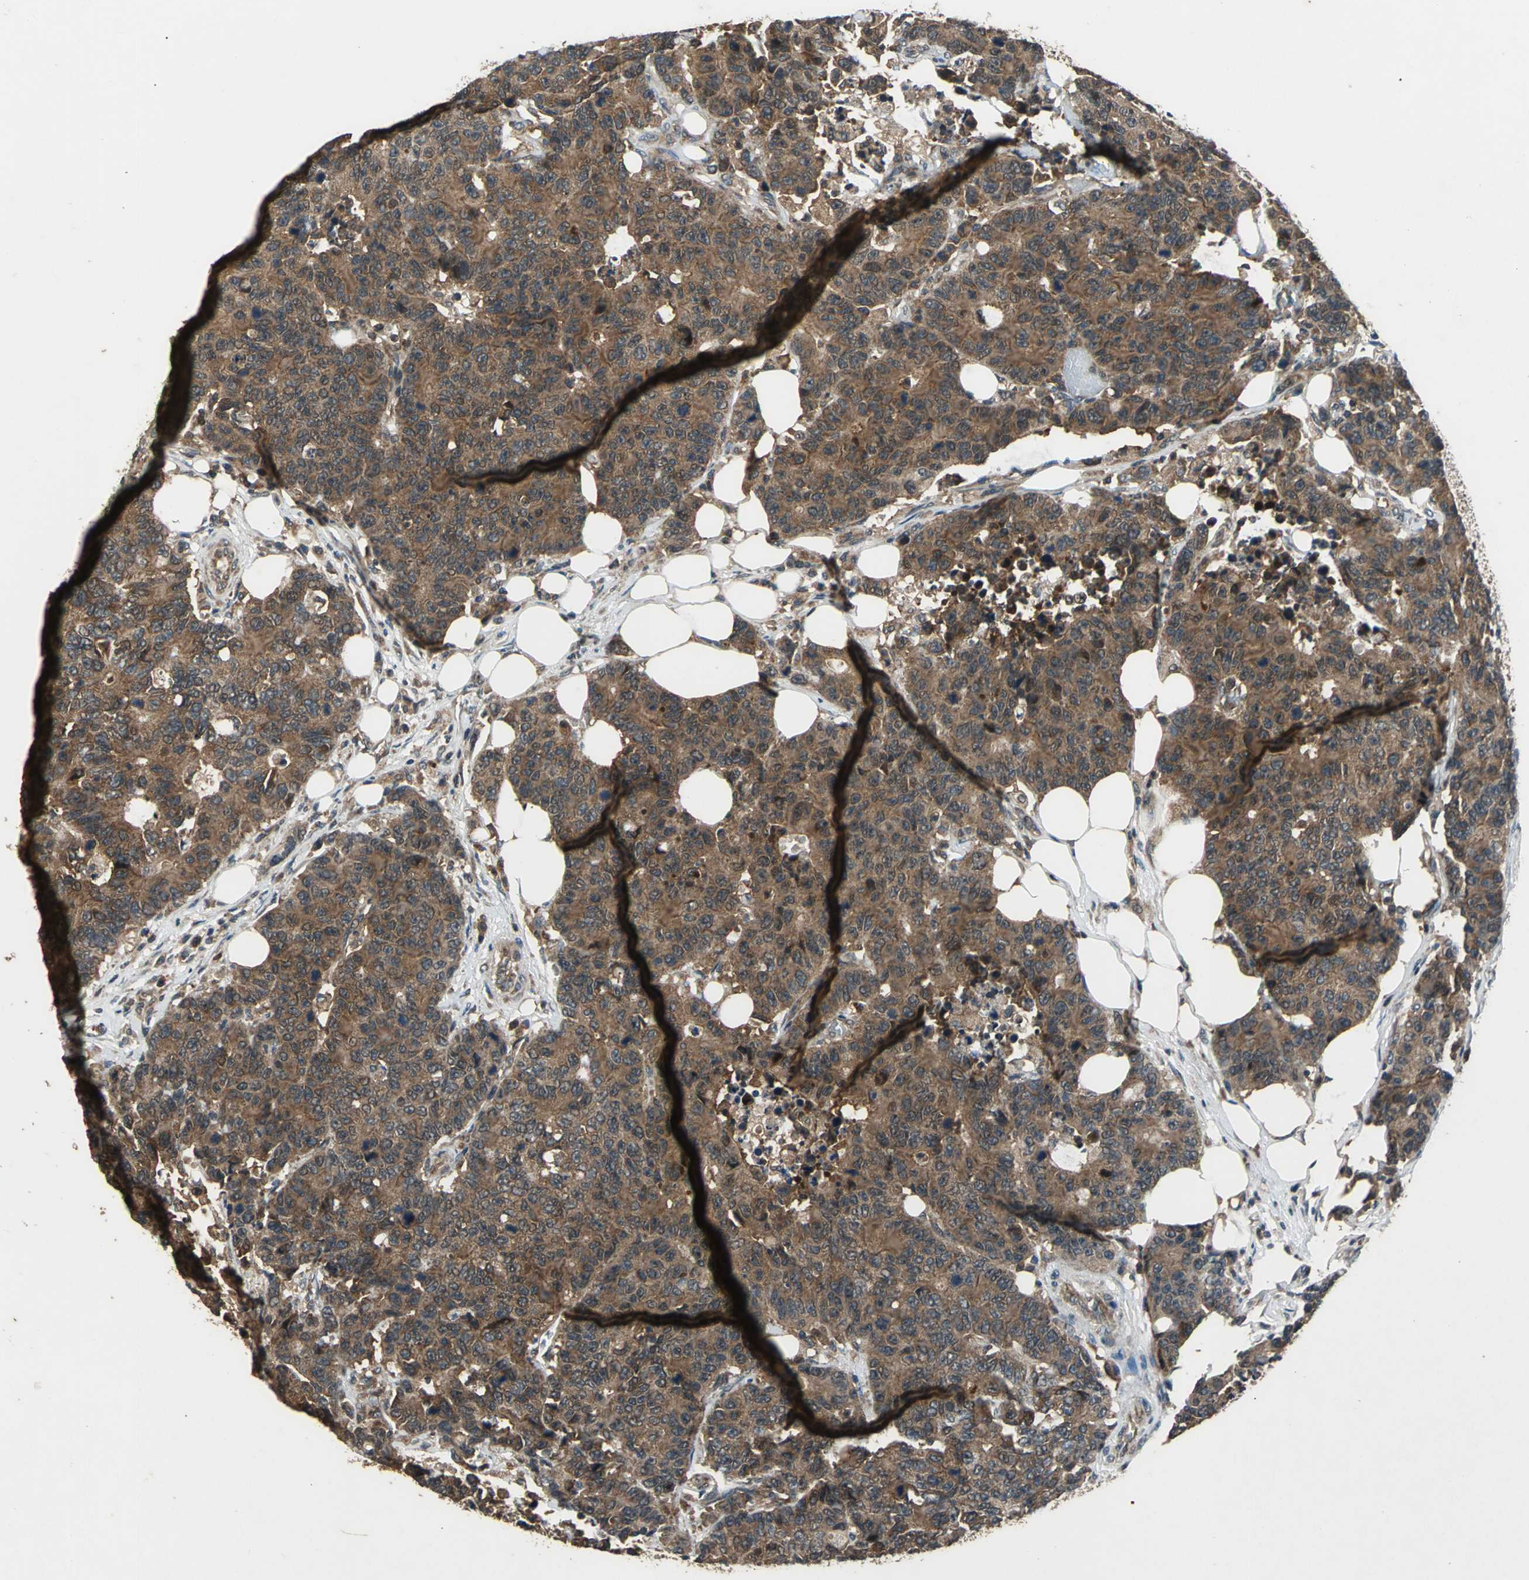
{"staining": {"intensity": "strong", "quantity": ">75%", "location": "cytoplasmic/membranous"}, "tissue": "colorectal cancer", "cell_type": "Tumor cells", "image_type": "cancer", "snomed": [{"axis": "morphology", "description": "Adenocarcinoma, NOS"}, {"axis": "topography", "description": "Colon"}], "caption": "Adenocarcinoma (colorectal) stained for a protein reveals strong cytoplasmic/membranous positivity in tumor cells.", "gene": "ZNF608", "patient": {"sex": "female", "age": 86}}